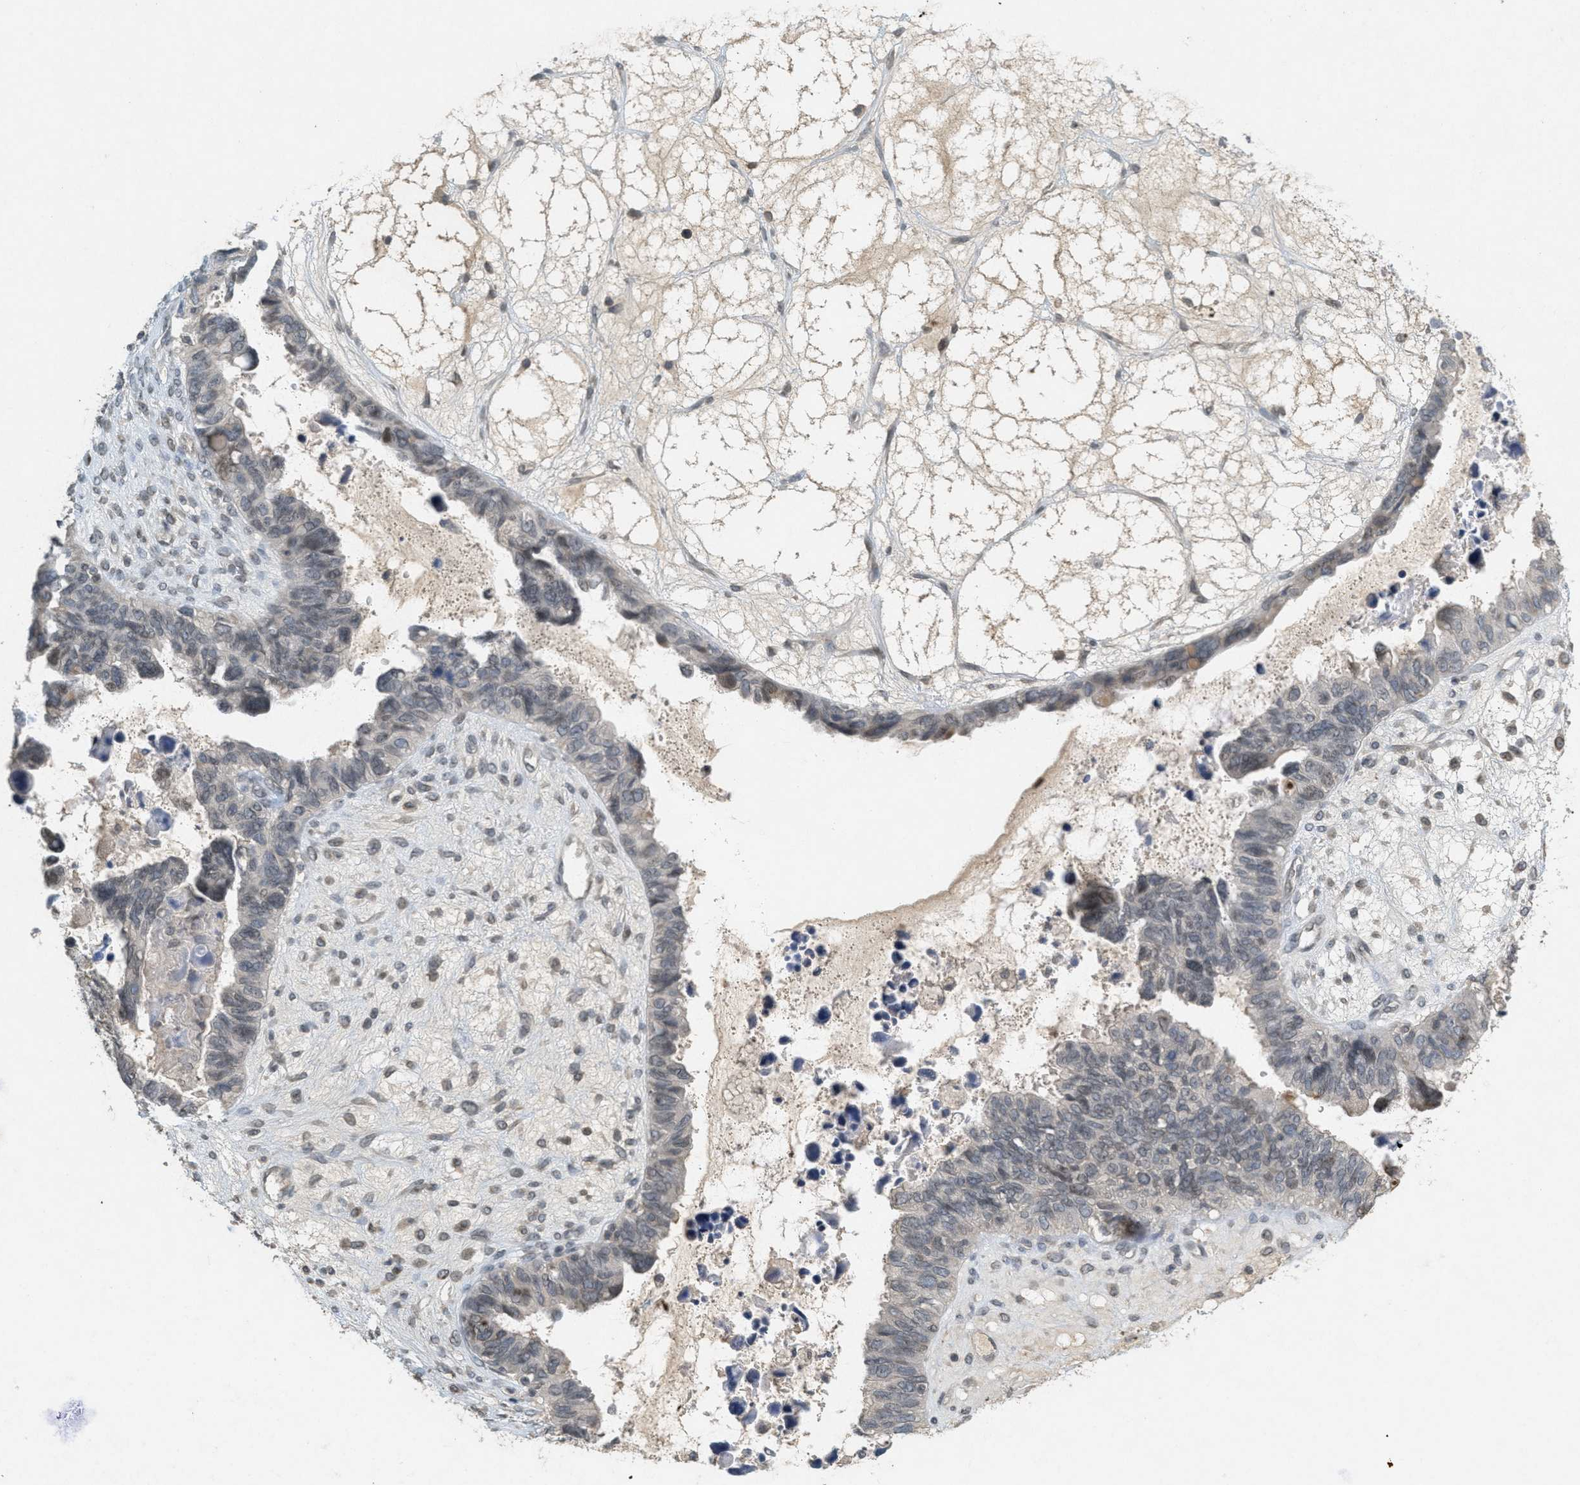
{"staining": {"intensity": "weak", "quantity": "<25%", "location": "nuclear"}, "tissue": "ovarian cancer", "cell_type": "Tumor cells", "image_type": "cancer", "snomed": [{"axis": "morphology", "description": "Cystadenocarcinoma, serous, NOS"}, {"axis": "topography", "description": "Ovary"}], "caption": "Human ovarian cancer (serous cystadenocarcinoma) stained for a protein using IHC exhibits no expression in tumor cells.", "gene": "ABHD6", "patient": {"sex": "female", "age": 79}}